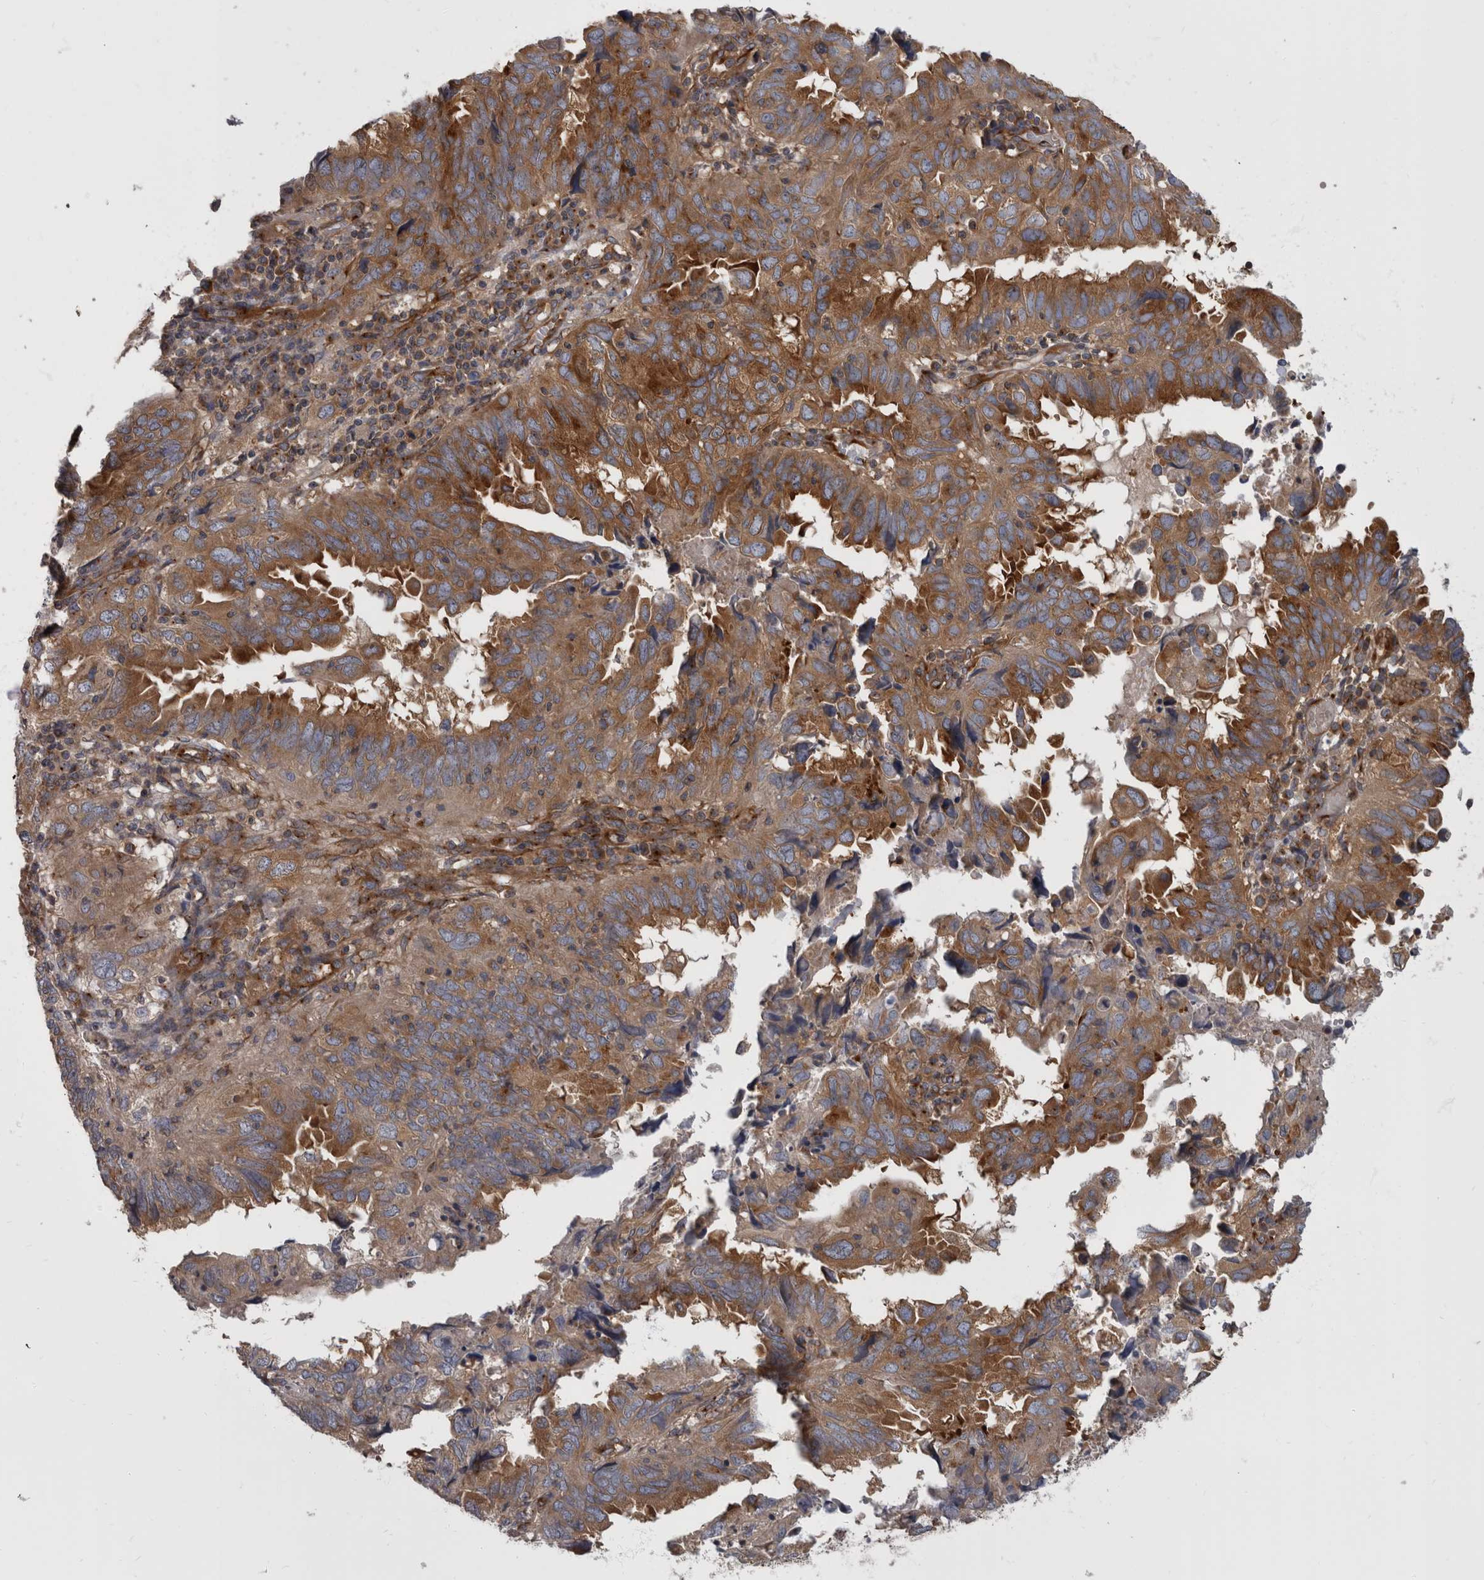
{"staining": {"intensity": "moderate", "quantity": ">75%", "location": "cytoplasmic/membranous"}, "tissue": "endometrial cancer", "cell_type": "Tumor cells", "image_type": "cancer", "snomed": [{"axis": "morphology", "description": "Adenocarcinoma, NOS"}, {"axis": "topography", "description": "Uterus"}], "caption": "Protein expression analysis of adenocarcinoma (endometrial) exhibits moderate cytoplasmic/membranous expression in about >75% of tumor cells.", "gene": "HOOK3", "patient": {"sex": "female", "age": 77}}